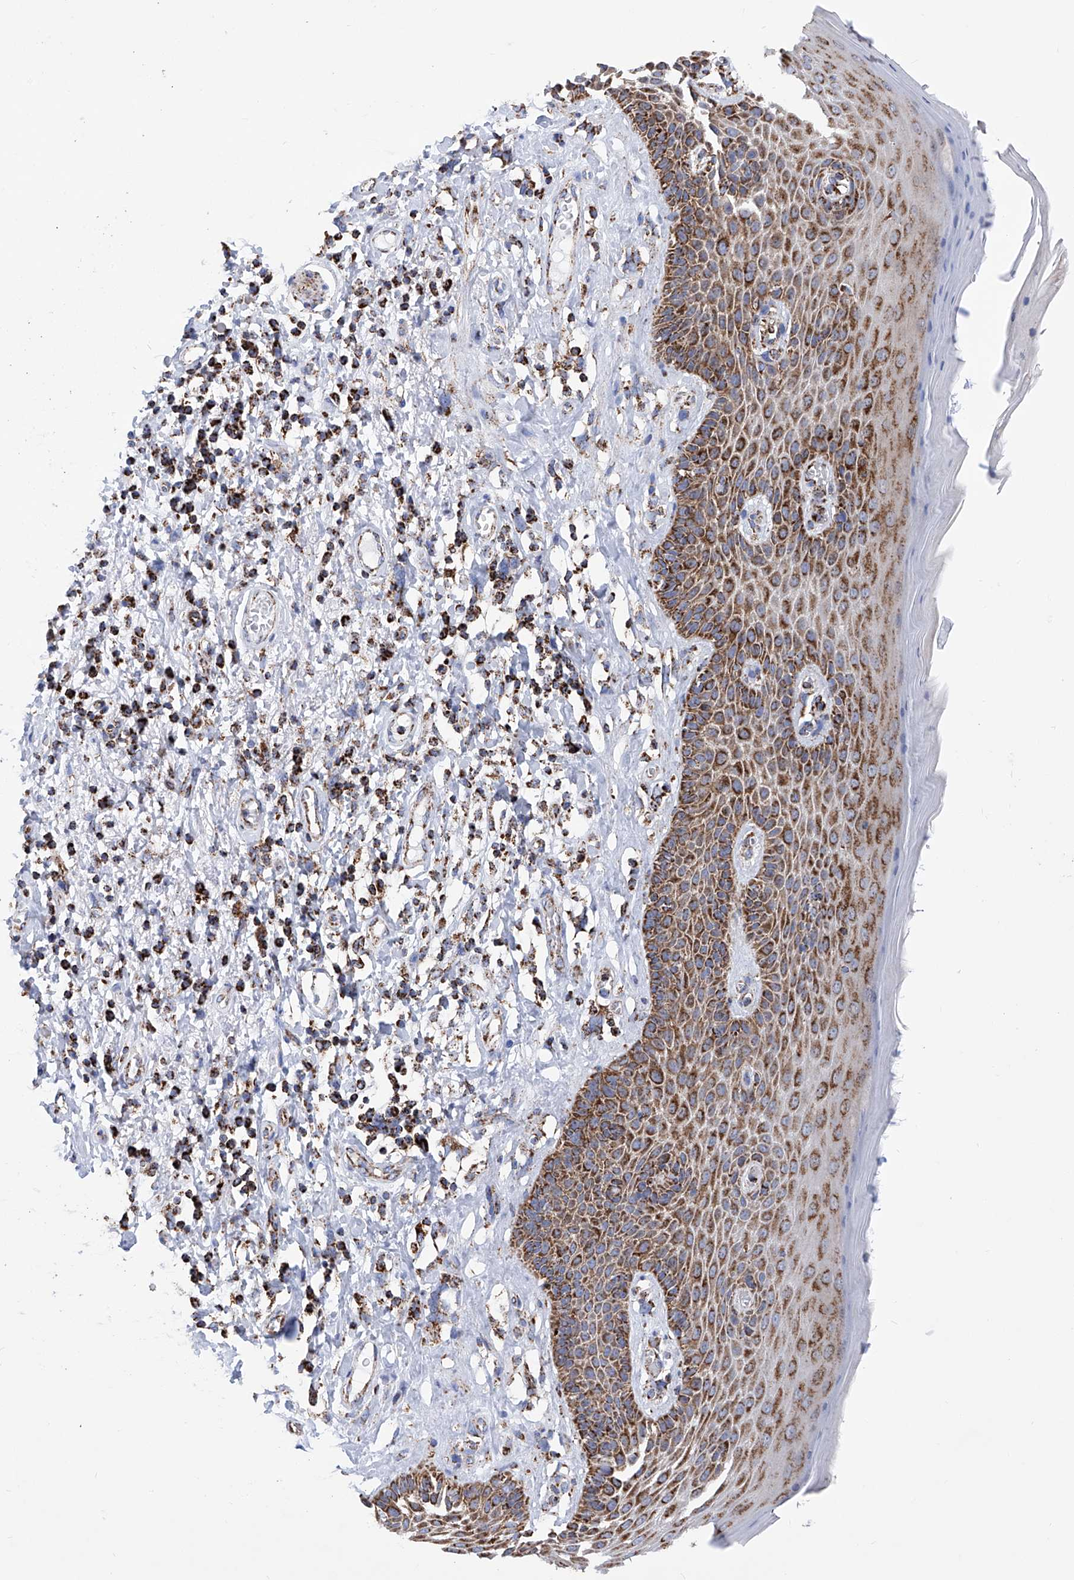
{"staining": {"intensity": "strong", "quantity": ">75%", "location": "cytoplasmic/membranous"}, "tissue": "skin", "cell_type": "Epidermal cells", "image_type": "normal", "snomed": [{"axis": "morphology", "description": "Normal tissue, NOS"}, {"axis": "topography", "description": "Anal"}], "caption": "Protein expression analysis of benign skin exhibits strong cytoplasmic/membranous positivity in about >75% of epidermal cells. (Stains: DAB in brown, nuclei in blue, Microscopy: brightfield microscopy at high magnification).", "gene": "ATP5PF", "patient": {"sex": "male", "age": 69}}